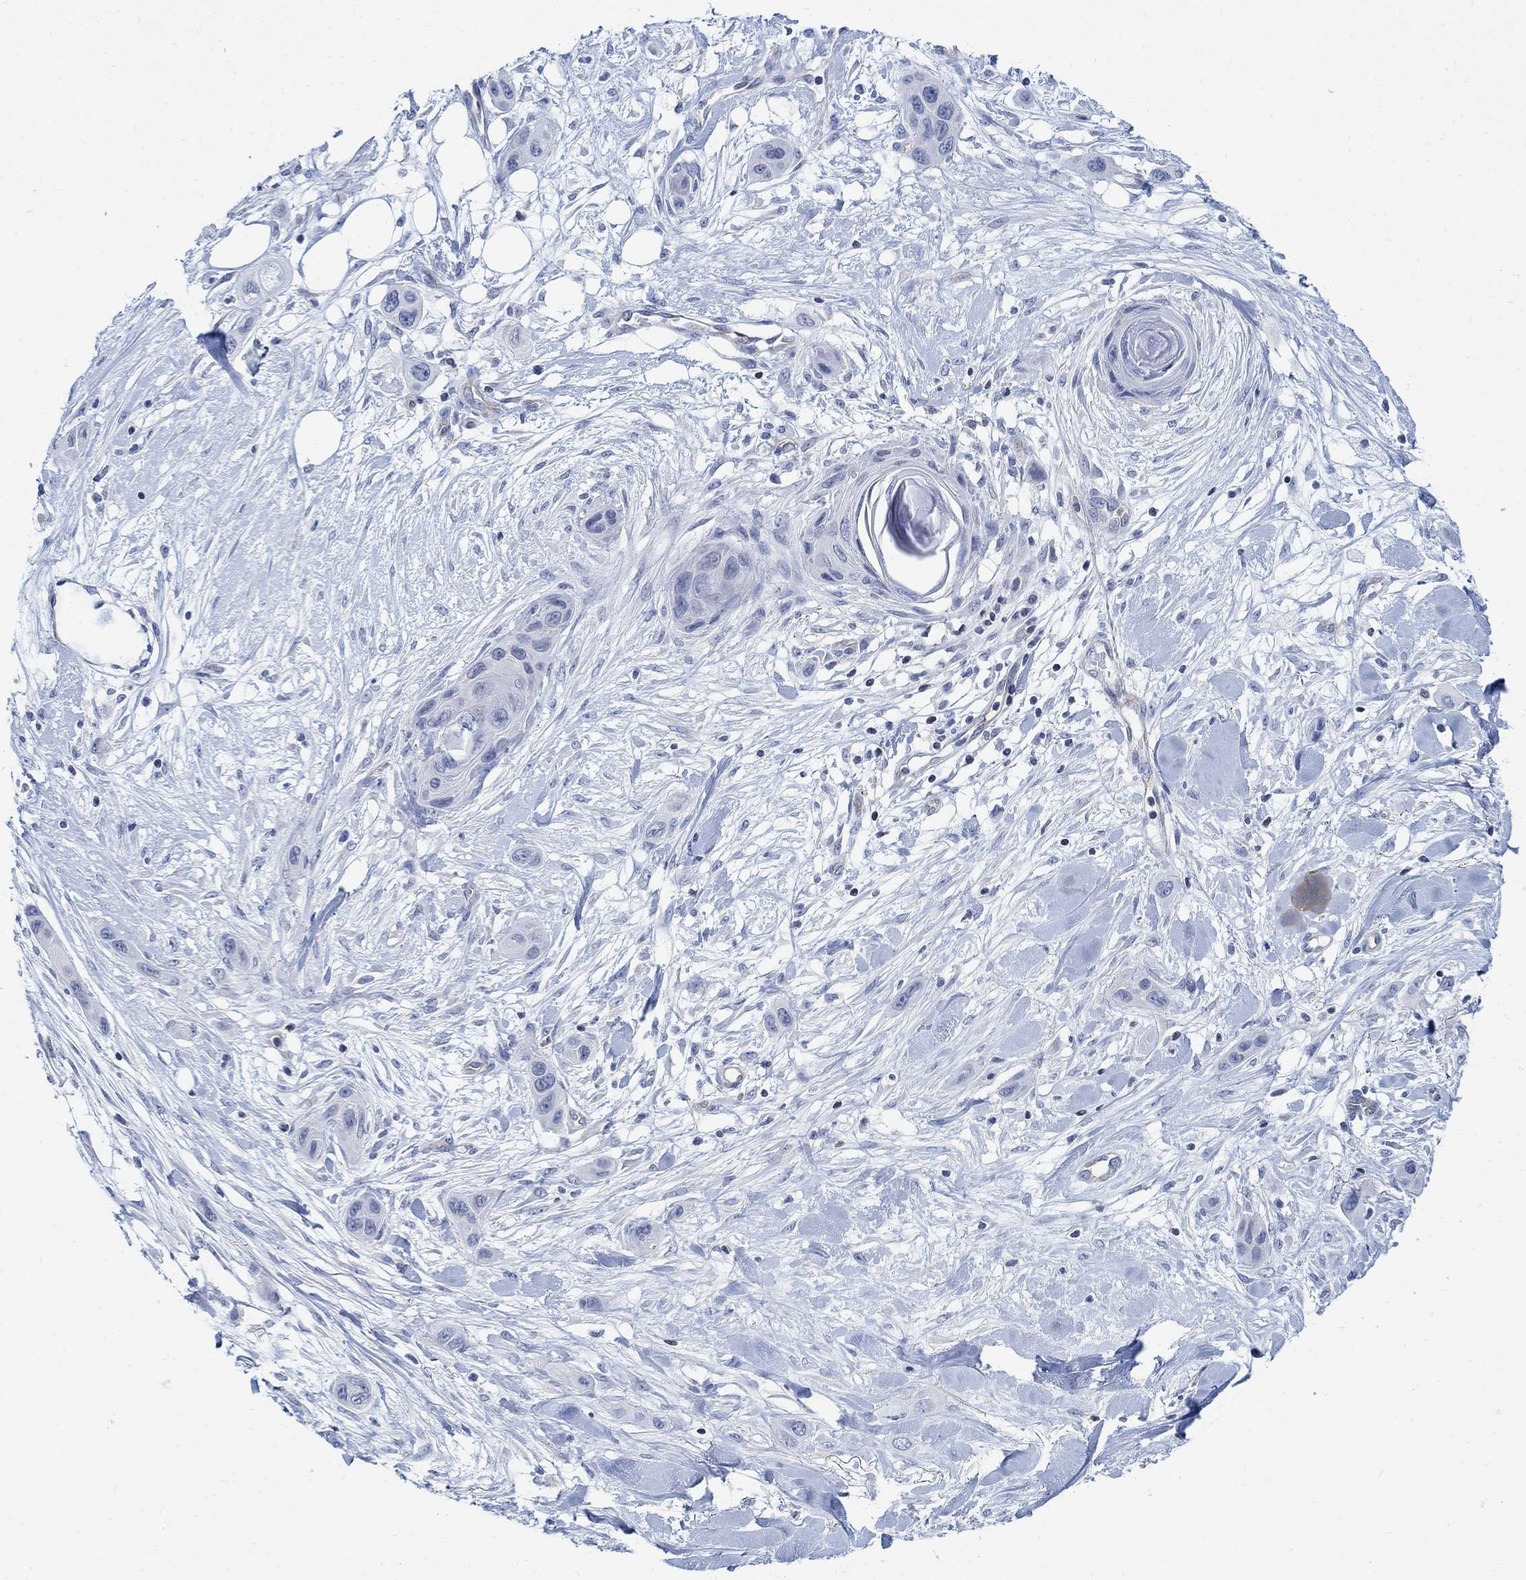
{"staining": {"intensity": "negative", "quantity": "none", "location": "none"}, "tissue": "skin cancer", "cell_type": "Tumor cells", "image_type": "cancer", "snomed": [{"axis": "morphology", "description": "Squamous cell carcinoma, NOS"}, {"axis": "topography", "description": "Skin"}], "caption": "High power microscopy micrograph of an immunohistochemistry histopathology image of skin cancer, revealing no significant staining in tumor cells.", "gene": "PHF21B", "patient": {"sex": "male", "age": 79}}